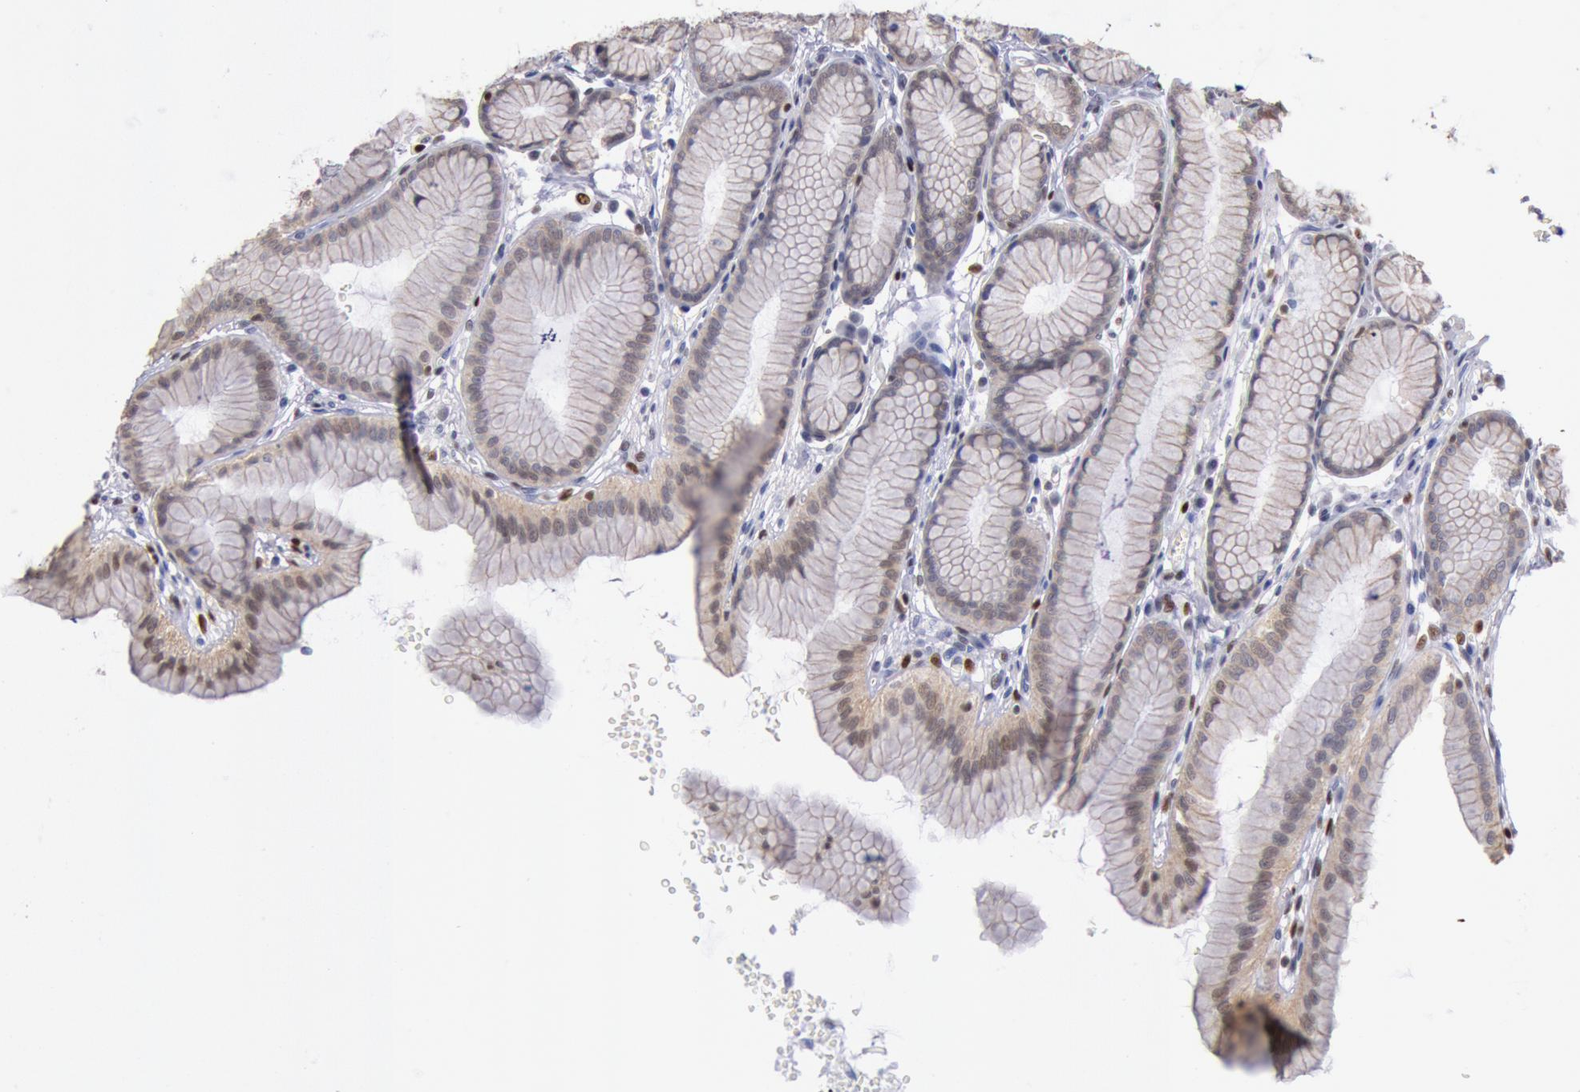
{"staining": {"intensity": "moderate", "quantity": ">75%", "location": "cytoplasmic/membranous,nuclear"}, "tissue": "stomach", "cell_type": "Glandular cells", "image_type": "normal", "snomed": [{"axis": "morphology", "description": "Normal tissue, NOS"}, {"axis": "topography", "description": "Stomach"}], "caption": "Immunohistochemistry (DAB (3,3'-diaminobenzidine)) staining of normal stomach shows moderate cytoplasmic/membranous,nuclear protein expression in approximately >75% of glandular cells.", "gene": "RPS6KA5", "patient": {"sex": "male", "age": 42}}